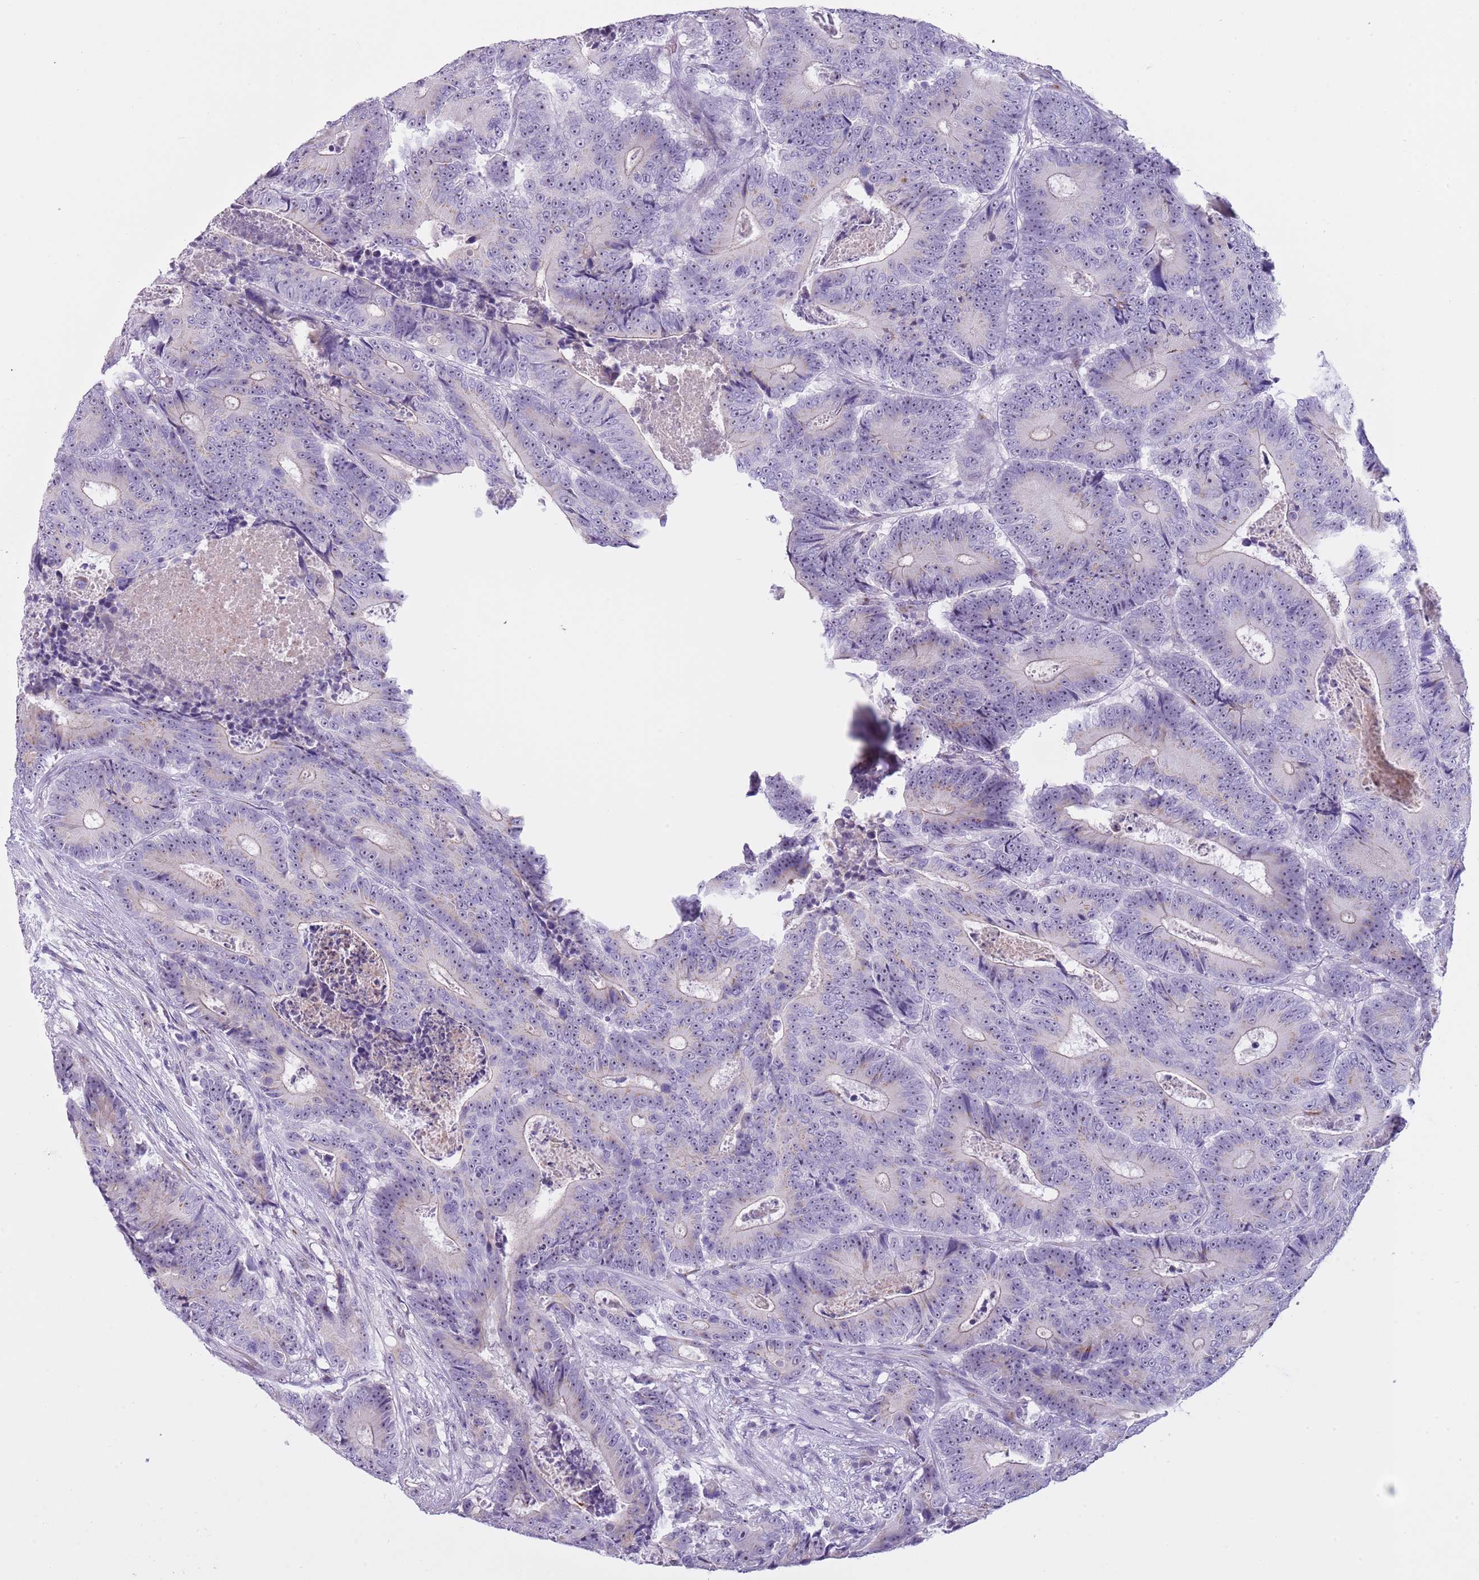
{"staining": {"intensity": "negative", "quantity": "none", "location": "none"}, "tissue": "colorectal cancer", "cell_type": "Tumor cells", "image_type": "cancer", "snomed": [{"axis": "morphology", "description": "Adenocarcinoma, NOS"}, {"axis": "topography", "description": "Colon"}], "caption": "The photomicrograph demonstrates no significant staining in tumor cells of colorectal cancer.", "gene": "NBPF6", "patient": {"sex": "male", "age": 83}}